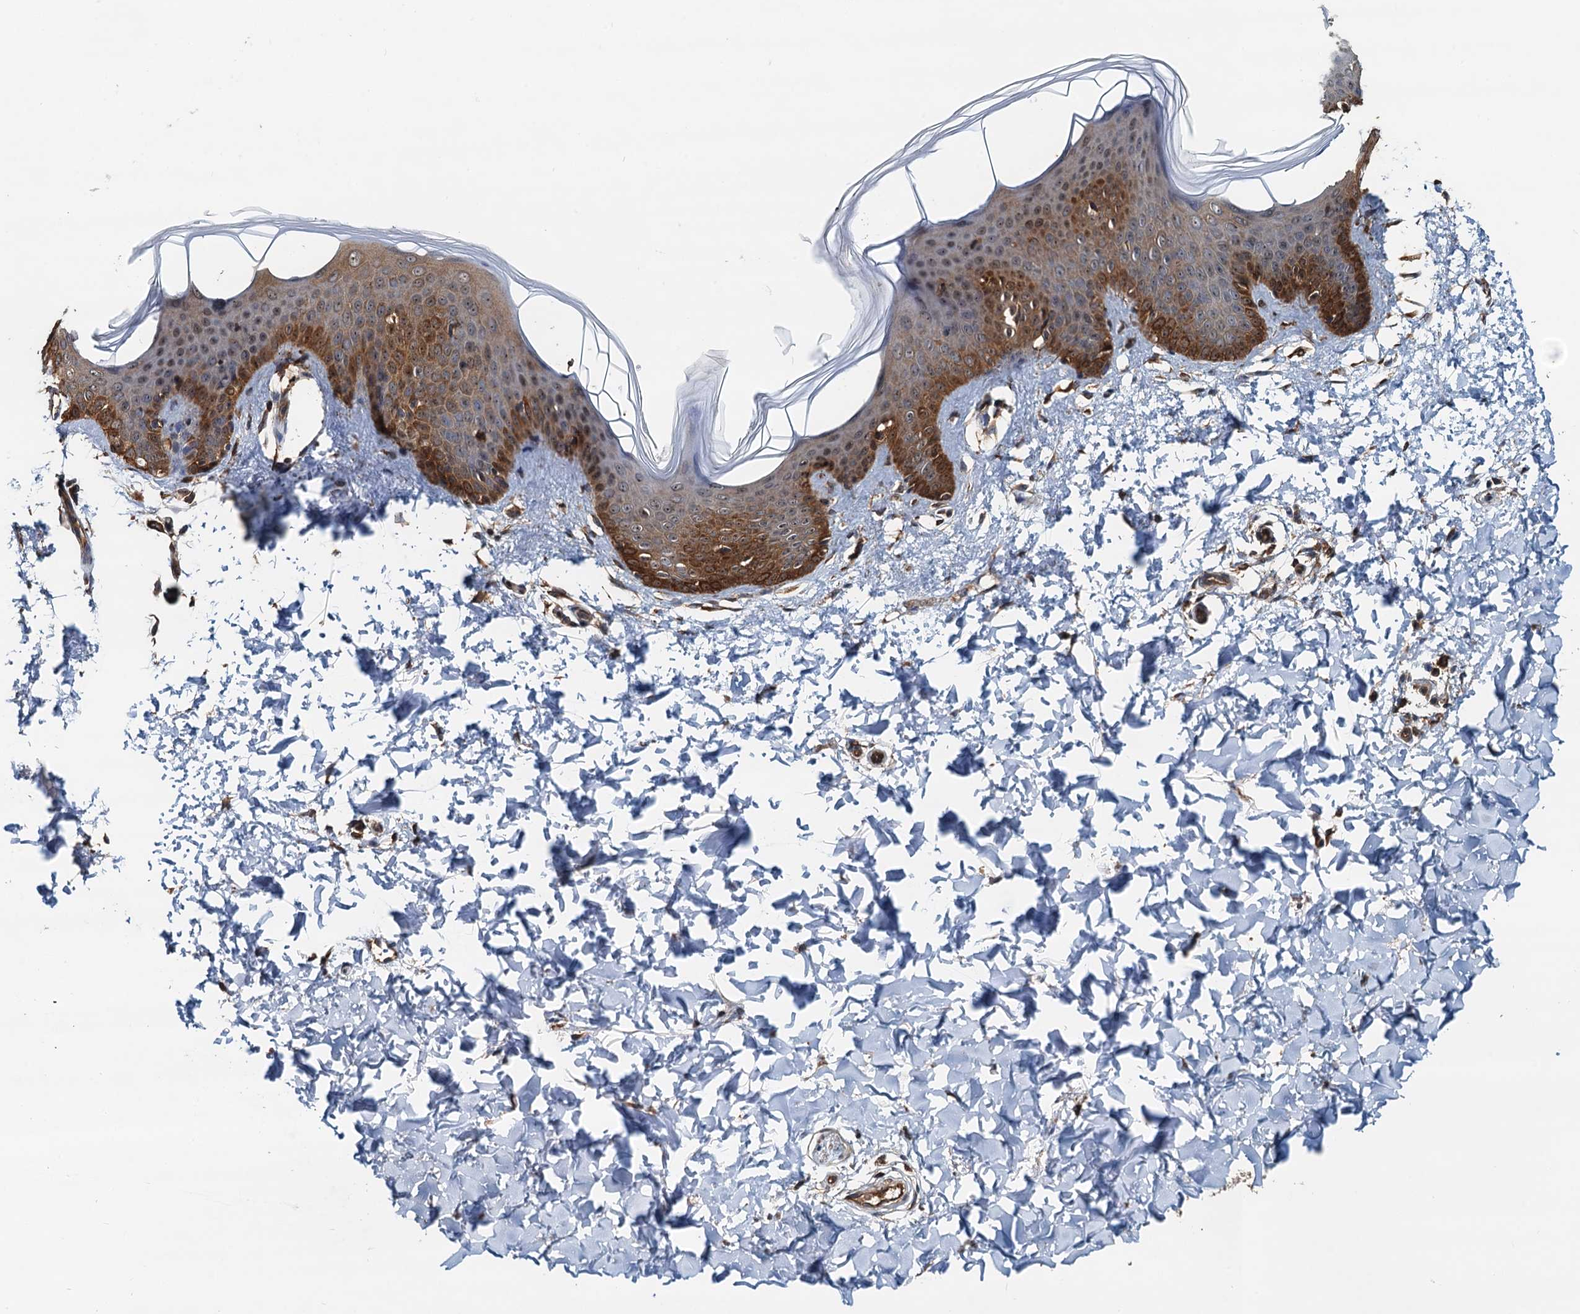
{"staining": {"intensity": "strong", "quantity": ">75%", "location": "cytoplasmic/membranous"}, "tissue": "skin", "cell_type": "Fibroblasts", "image_type": "normal", "snomed": [{"axis": "morphology", "description": "Normal tissue, NOS"}, {"axis": "topography", "description": "Skin"}], "caption": "Skin stained for a protein demonstrates strong cytoplasmic/membranous positivity in fibroblasts. (Brightfield microscopy of DAB IHC at high magnification).", "gene": "USP6NL", "patient": {"sex": "male", "age": 36}}